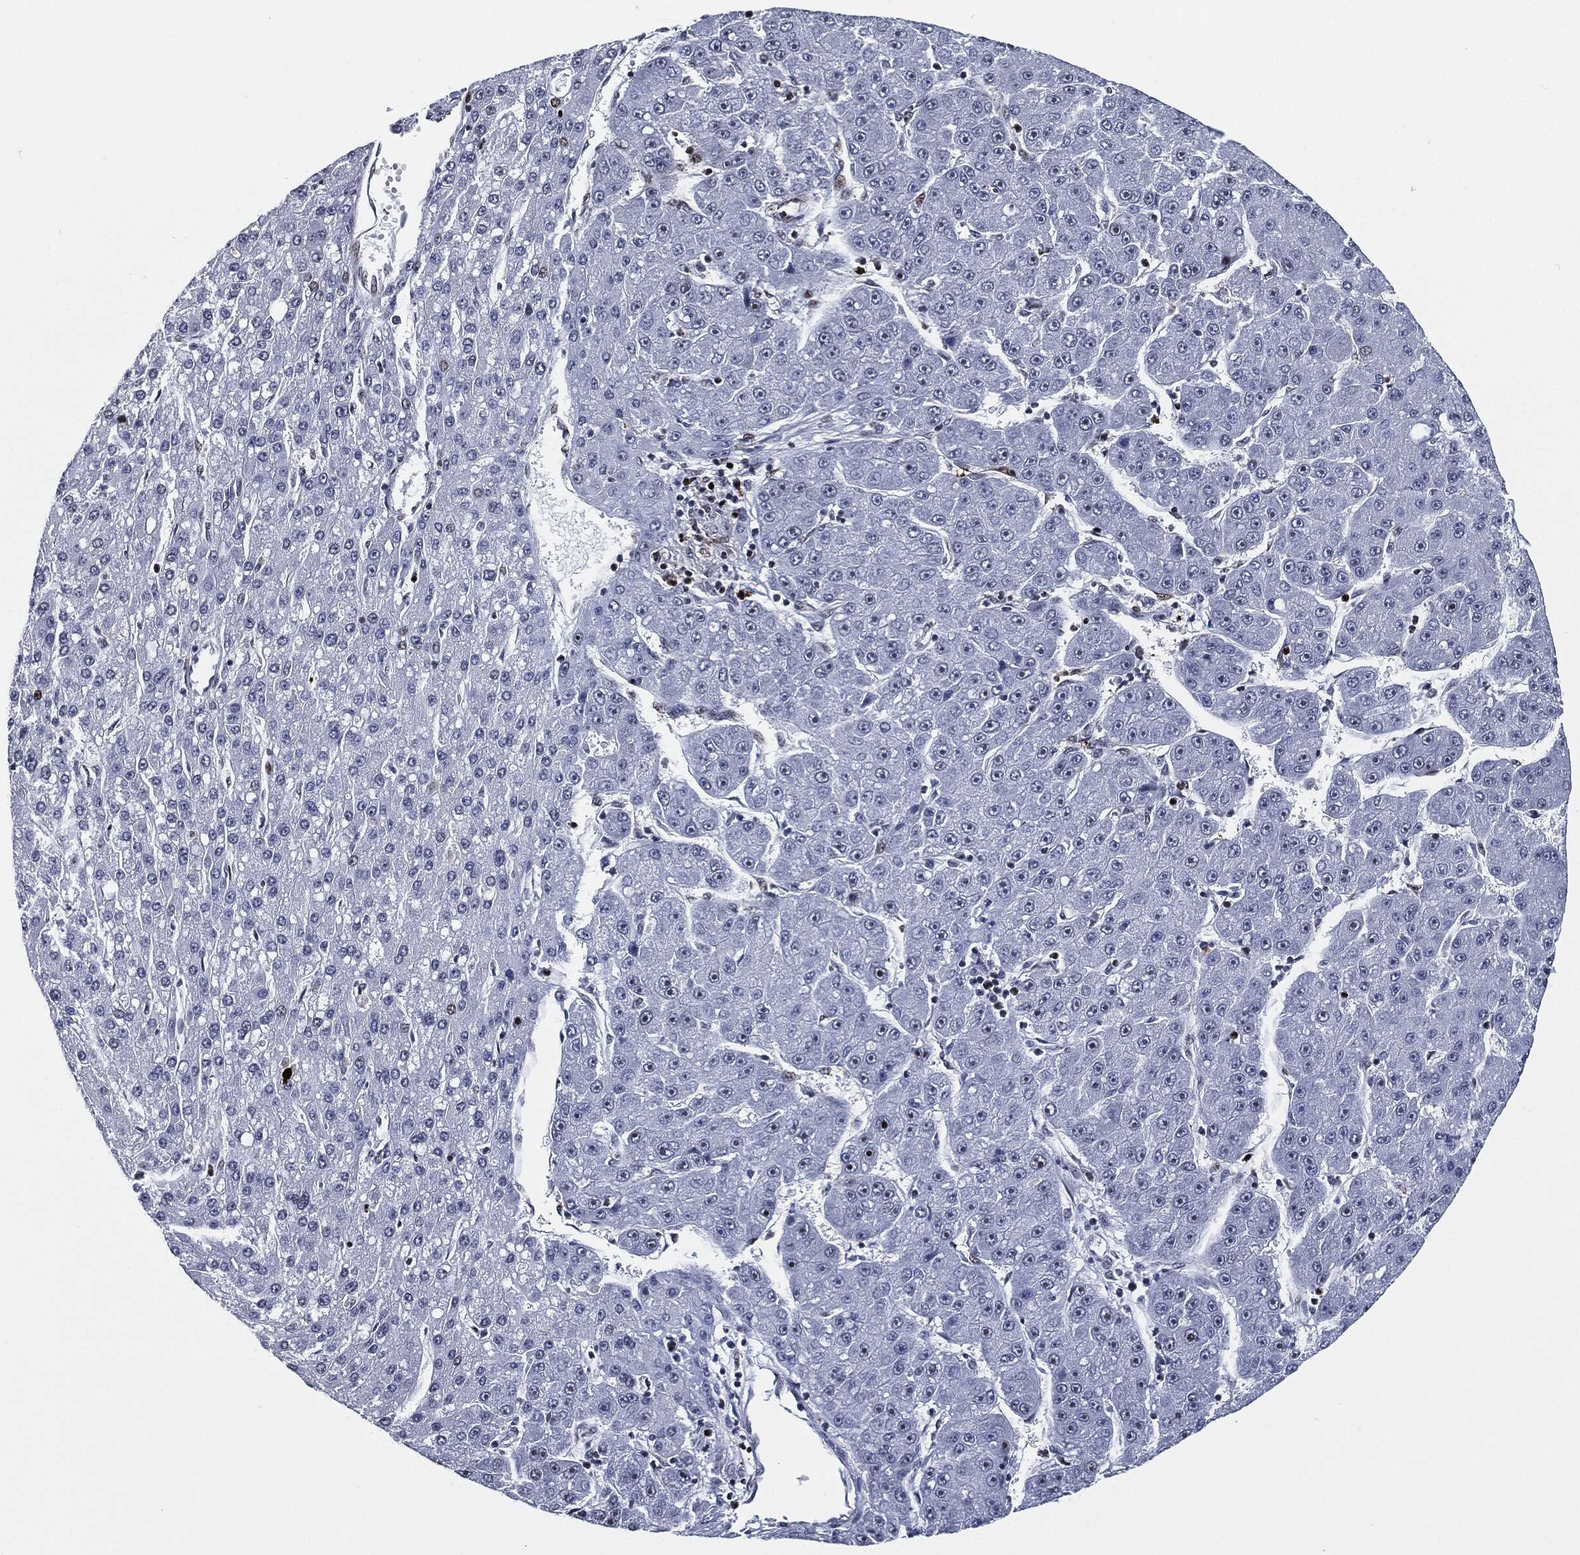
{"staining": {"intensity": "negative", "quantity": "none", "location": "none"}, "tissue": "liver cancer", "cell_type": "Tumor cells", "image_type": "cancer", "snomed": [{"axis": "morphology", "description": "Carcinoma, Hepatocellular, NOS"}, {"axis": "topography", "description": "Liver"}], "caption": "A high-resolution image shows IHC staining of liver cancer (hepatocellular carcinoma), which shows no significant positivity in tumor cells.", "gene": "AKT2", "patient": {"sex": "male", "age": 67}}